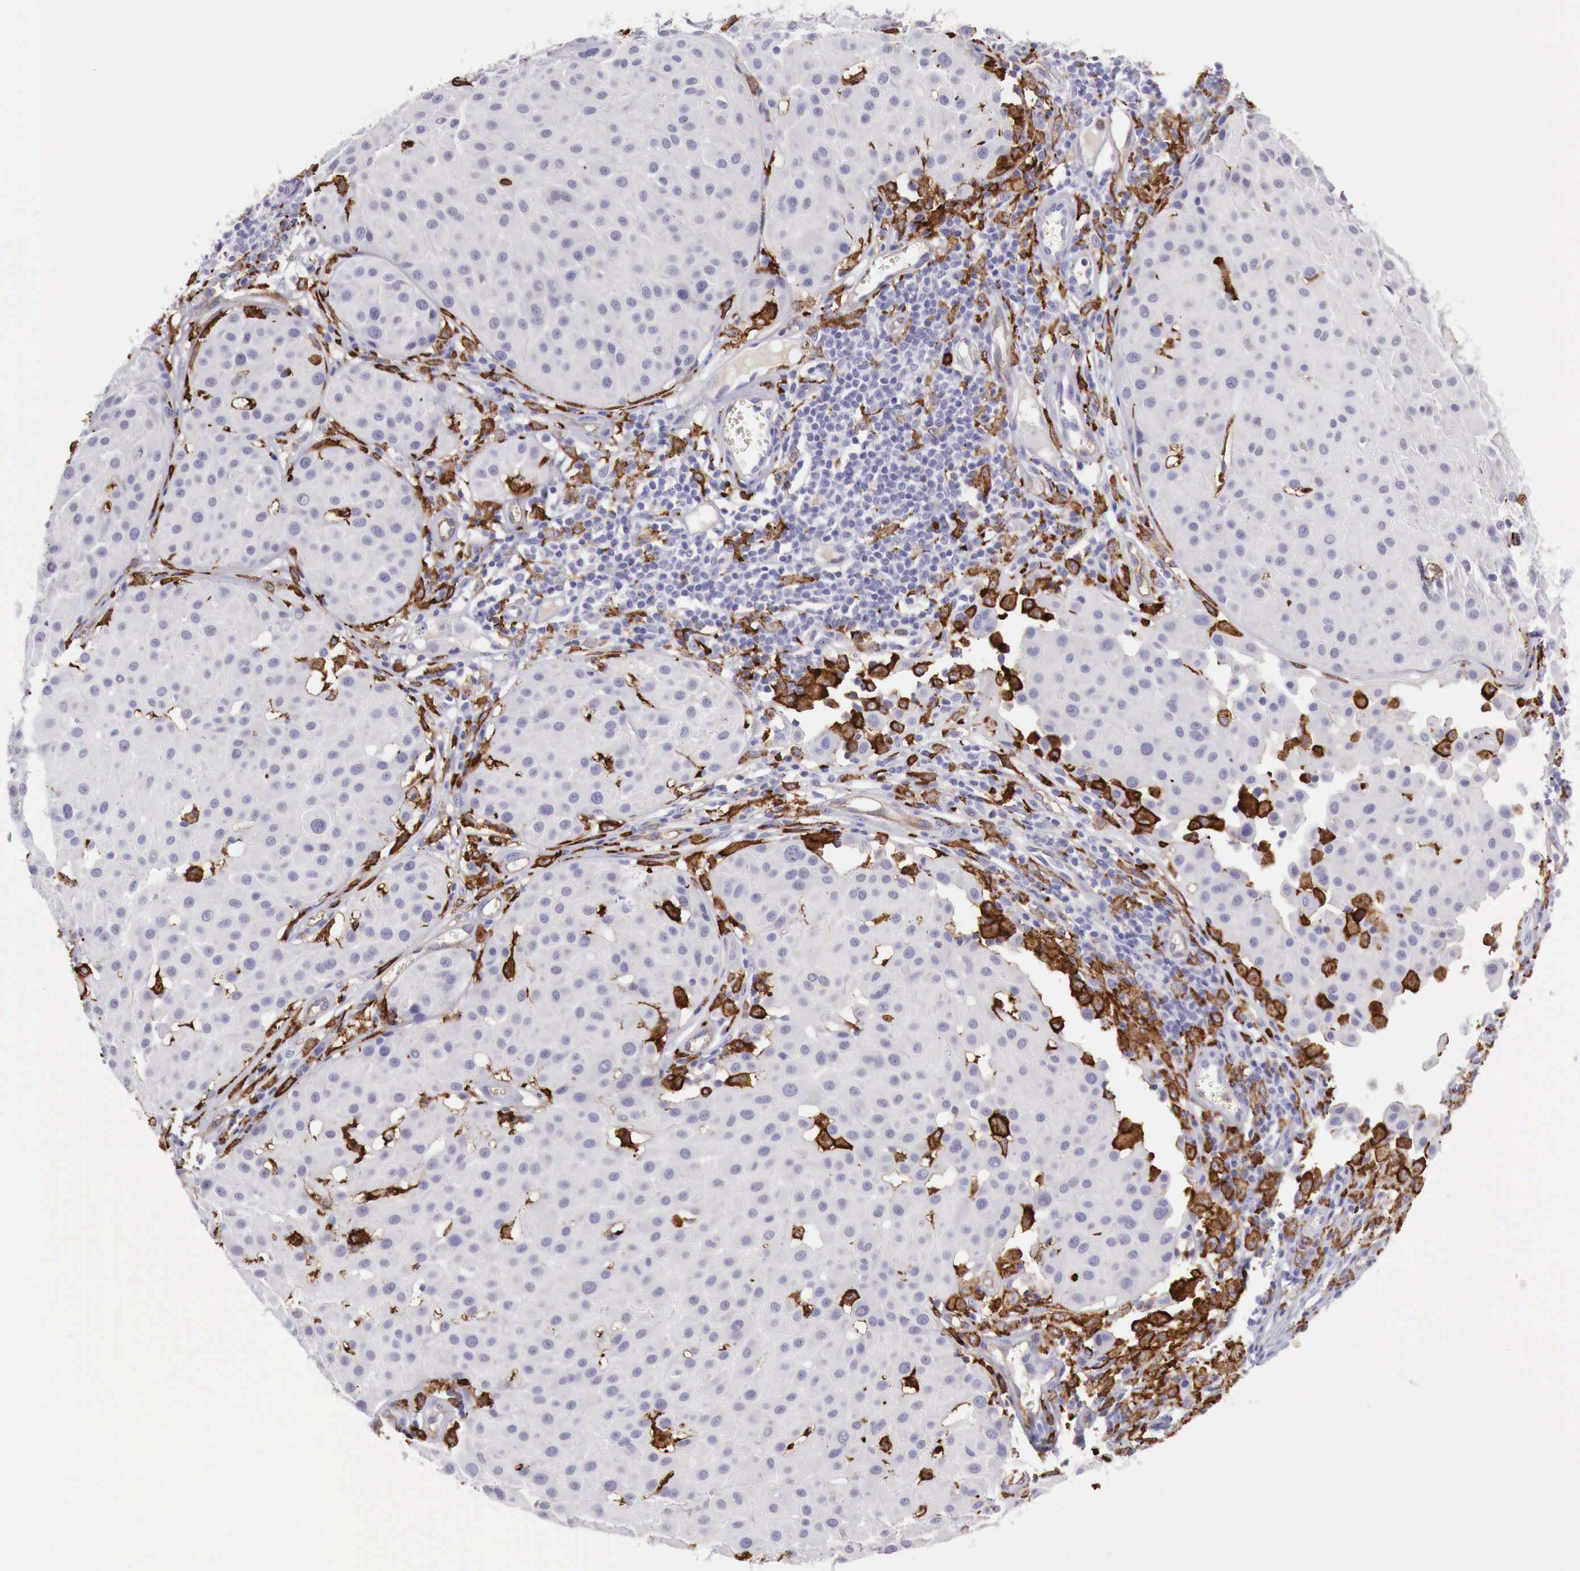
{"staining": {"intensity": "negative", "quantity": "none", "location": "none"}, "tissue": "melanoma", "cell_type": "Tumor cells", "image_type": "cancer", "snomed": [{"axis": "morphology", "description": "Malignant melanoma, NOS"}, {"axis": "topography", "description": "Skin"}], "caption": "Tumor cells are negative for brown protein staining in melanoma.", "gene": "MSR1", "patient": {"sex": "male", "age": 36}}